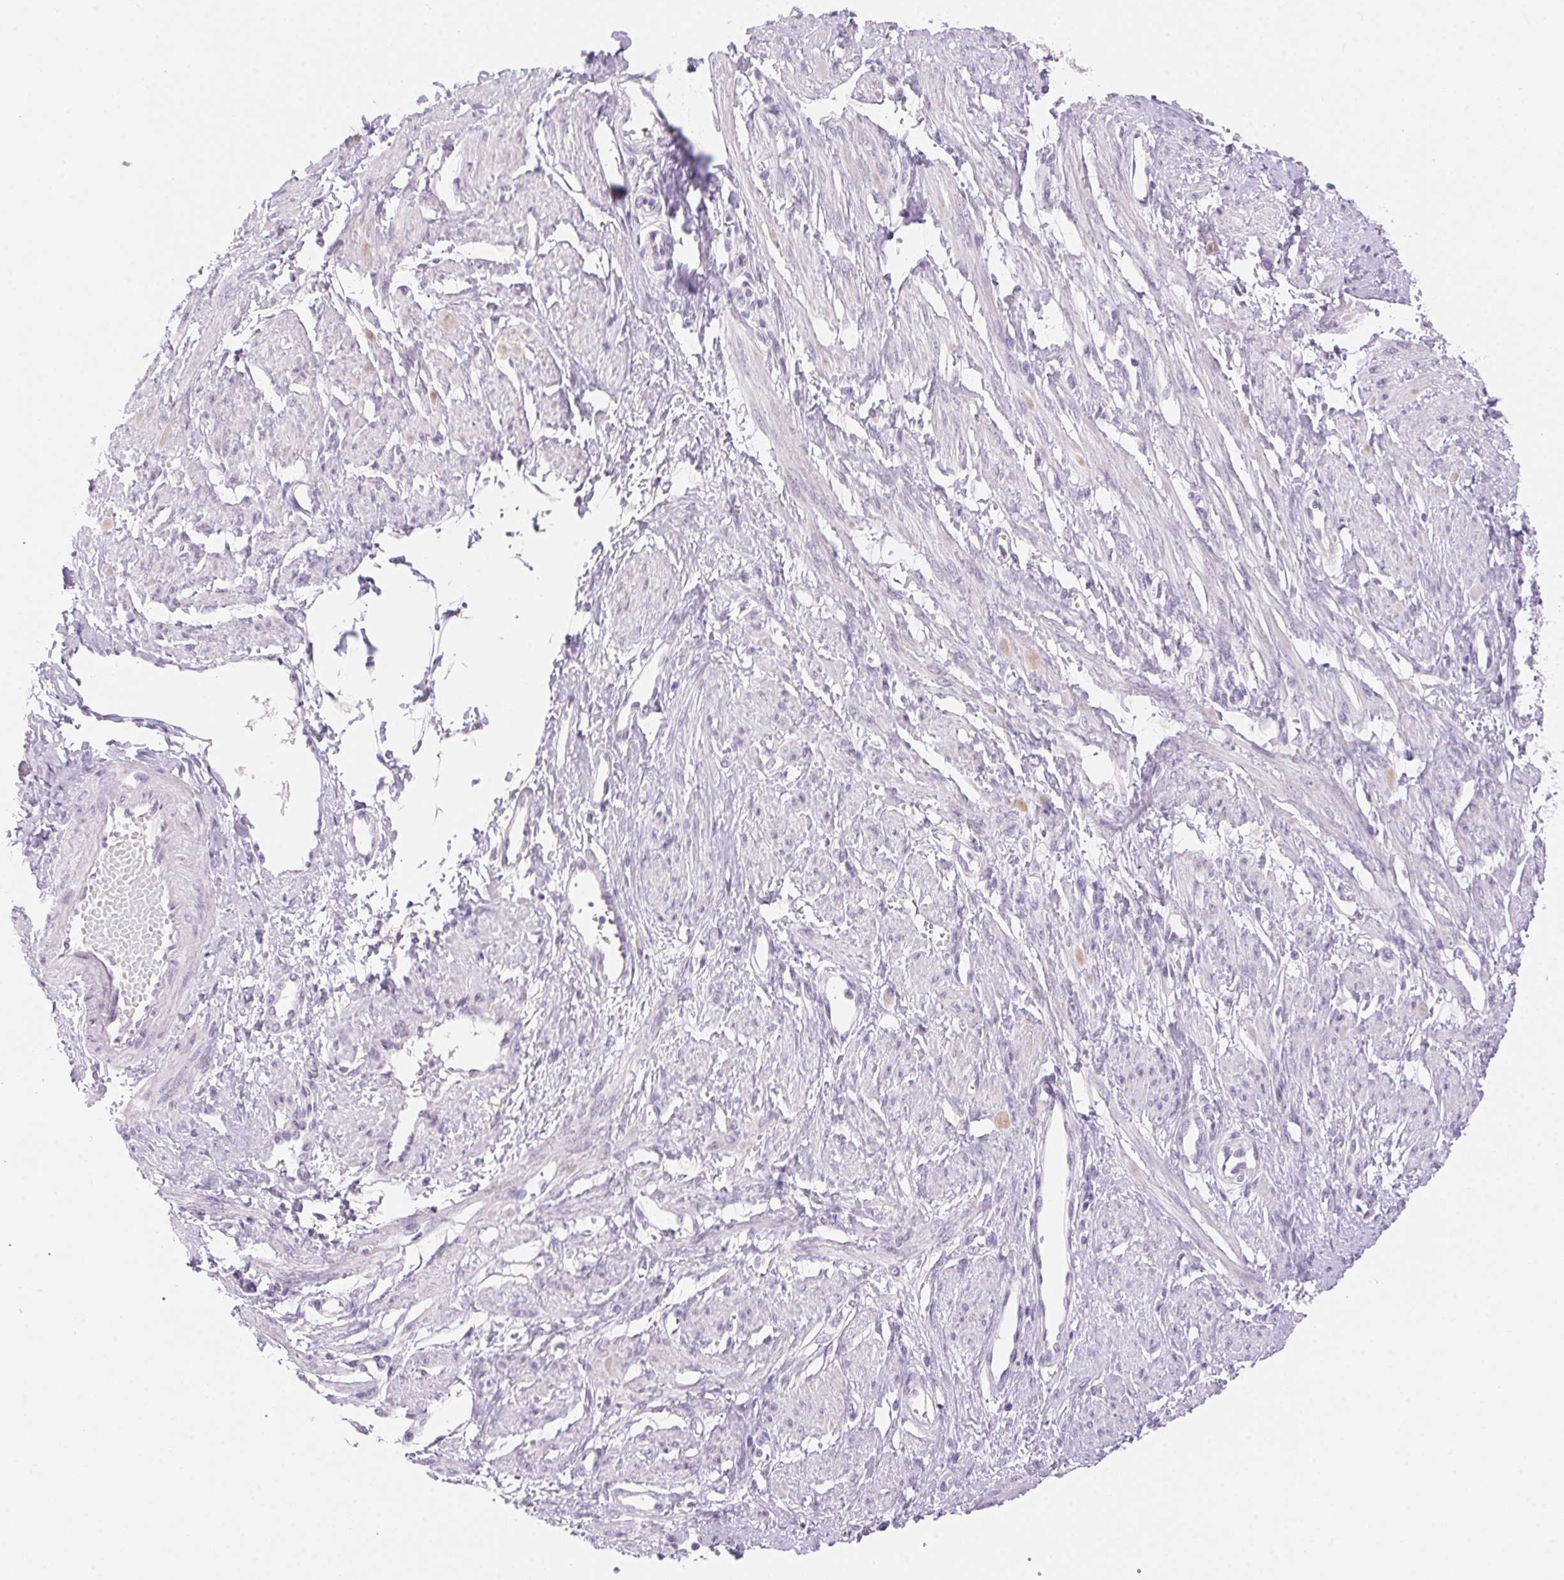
{"staining": {"intensity": "negative", "quantity": "none", "location": "none"}, "tissue": "smooth muscle", "cell_type": "Smooth muscle cells", "image_type": "normal", "snomed": [{"axis": "morphology", "description": "Normal tissue, NOS"}, {"axis": "topography", "description": "Smooth muscle"}, {"axis": "topography", "description": "Uterus"}], "caption": "DAB immunohistochemical staining of unremarkable human smooth muscle displays no significant expression in smooth muscle cells.", "gene": "TEKT1", "patient": {"sex": "female", "age": 39}}